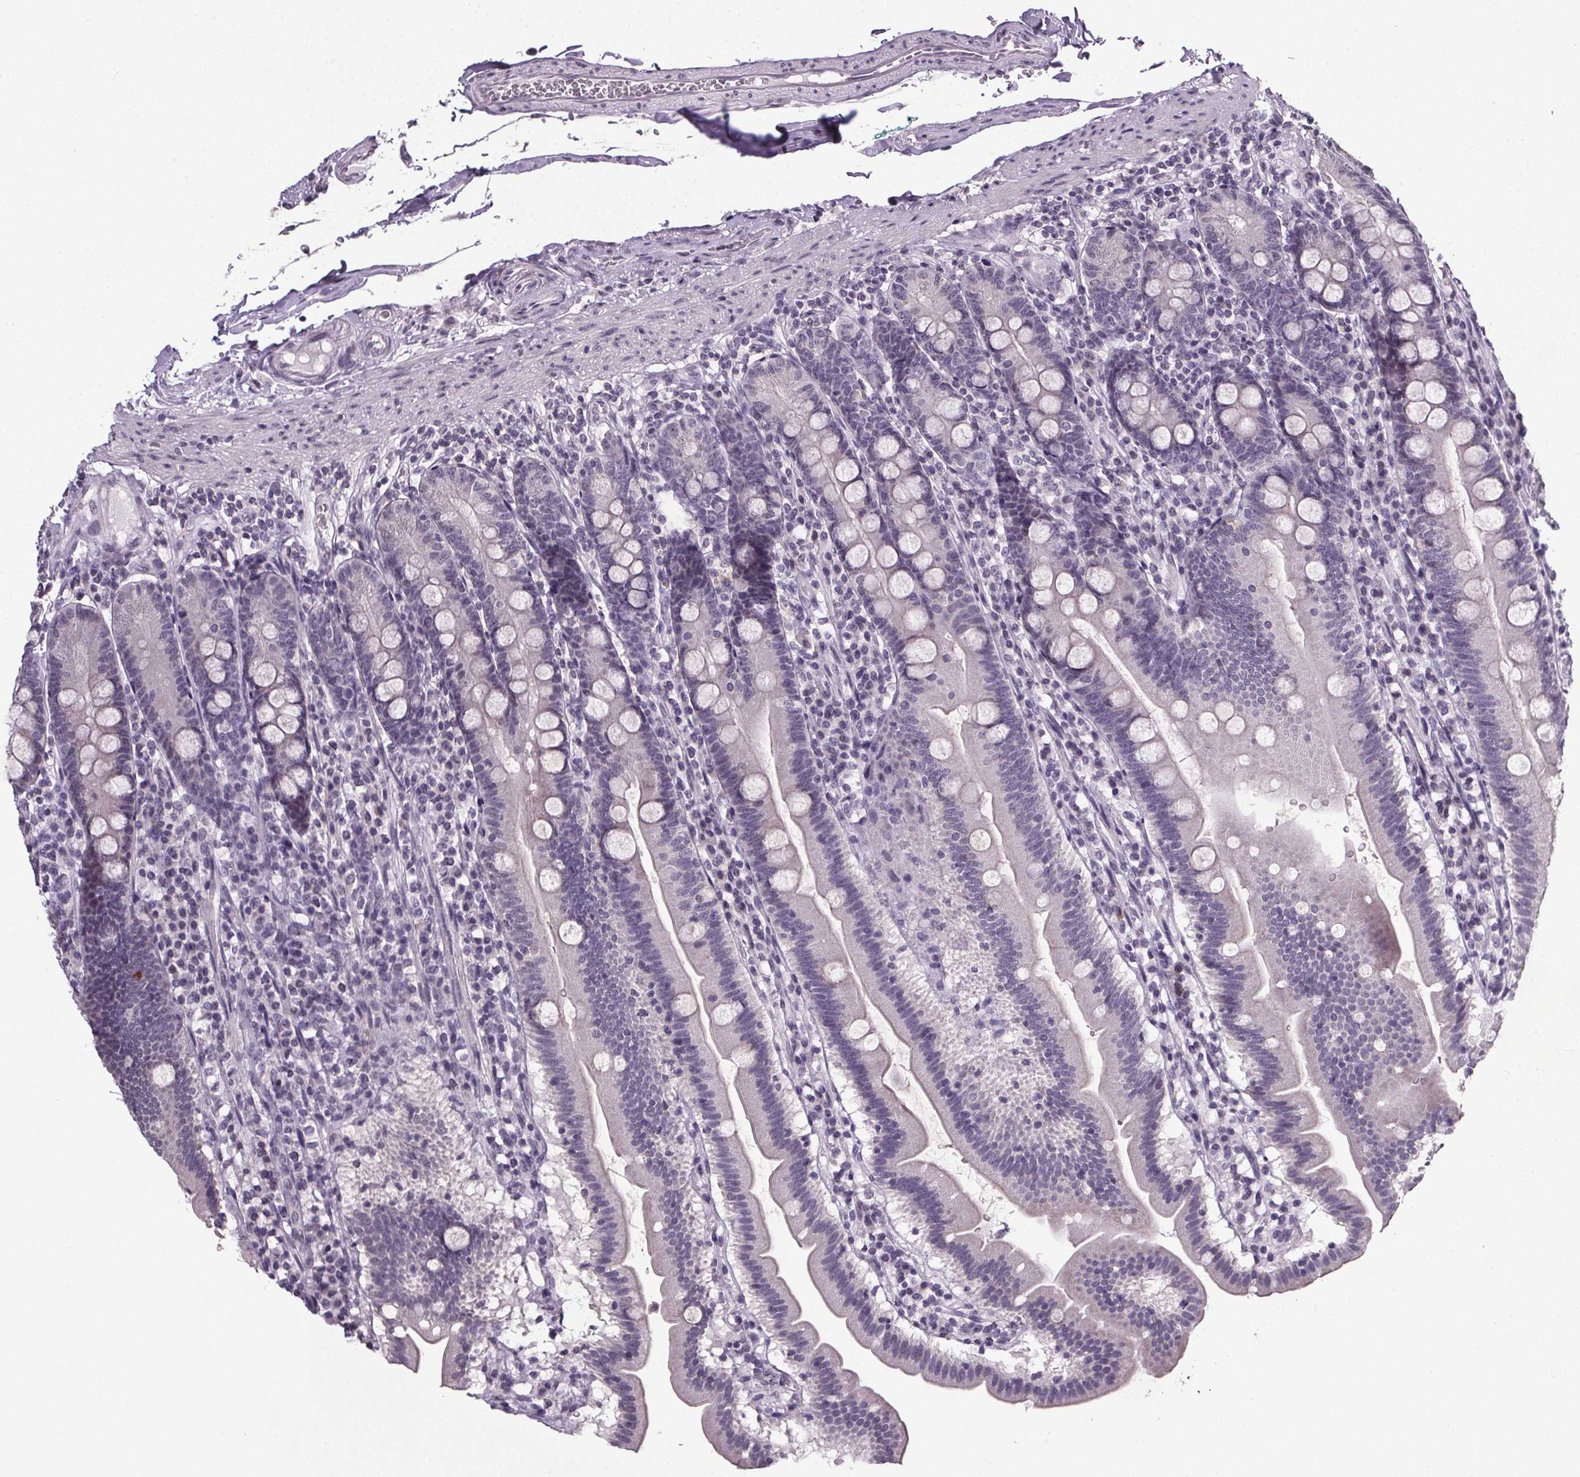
{"staining": {"intensity": "negative", "quantity": "none", "location": "none"}, "tissue": "duodenum", "cell_type": "Glandular cells", "image_type": "normal", "snomed": [{"axis": "morphology", "description": "Normal tissue, NOS"}, {"axis": "topography", "description": "Duodenum"}], "caption": "DAB immunohistochemical staining of unremarkable duodenum displays no significant staining in glandular cells.", "gene": "NKX6", "patient": {"sex": "female", "age": 67}}